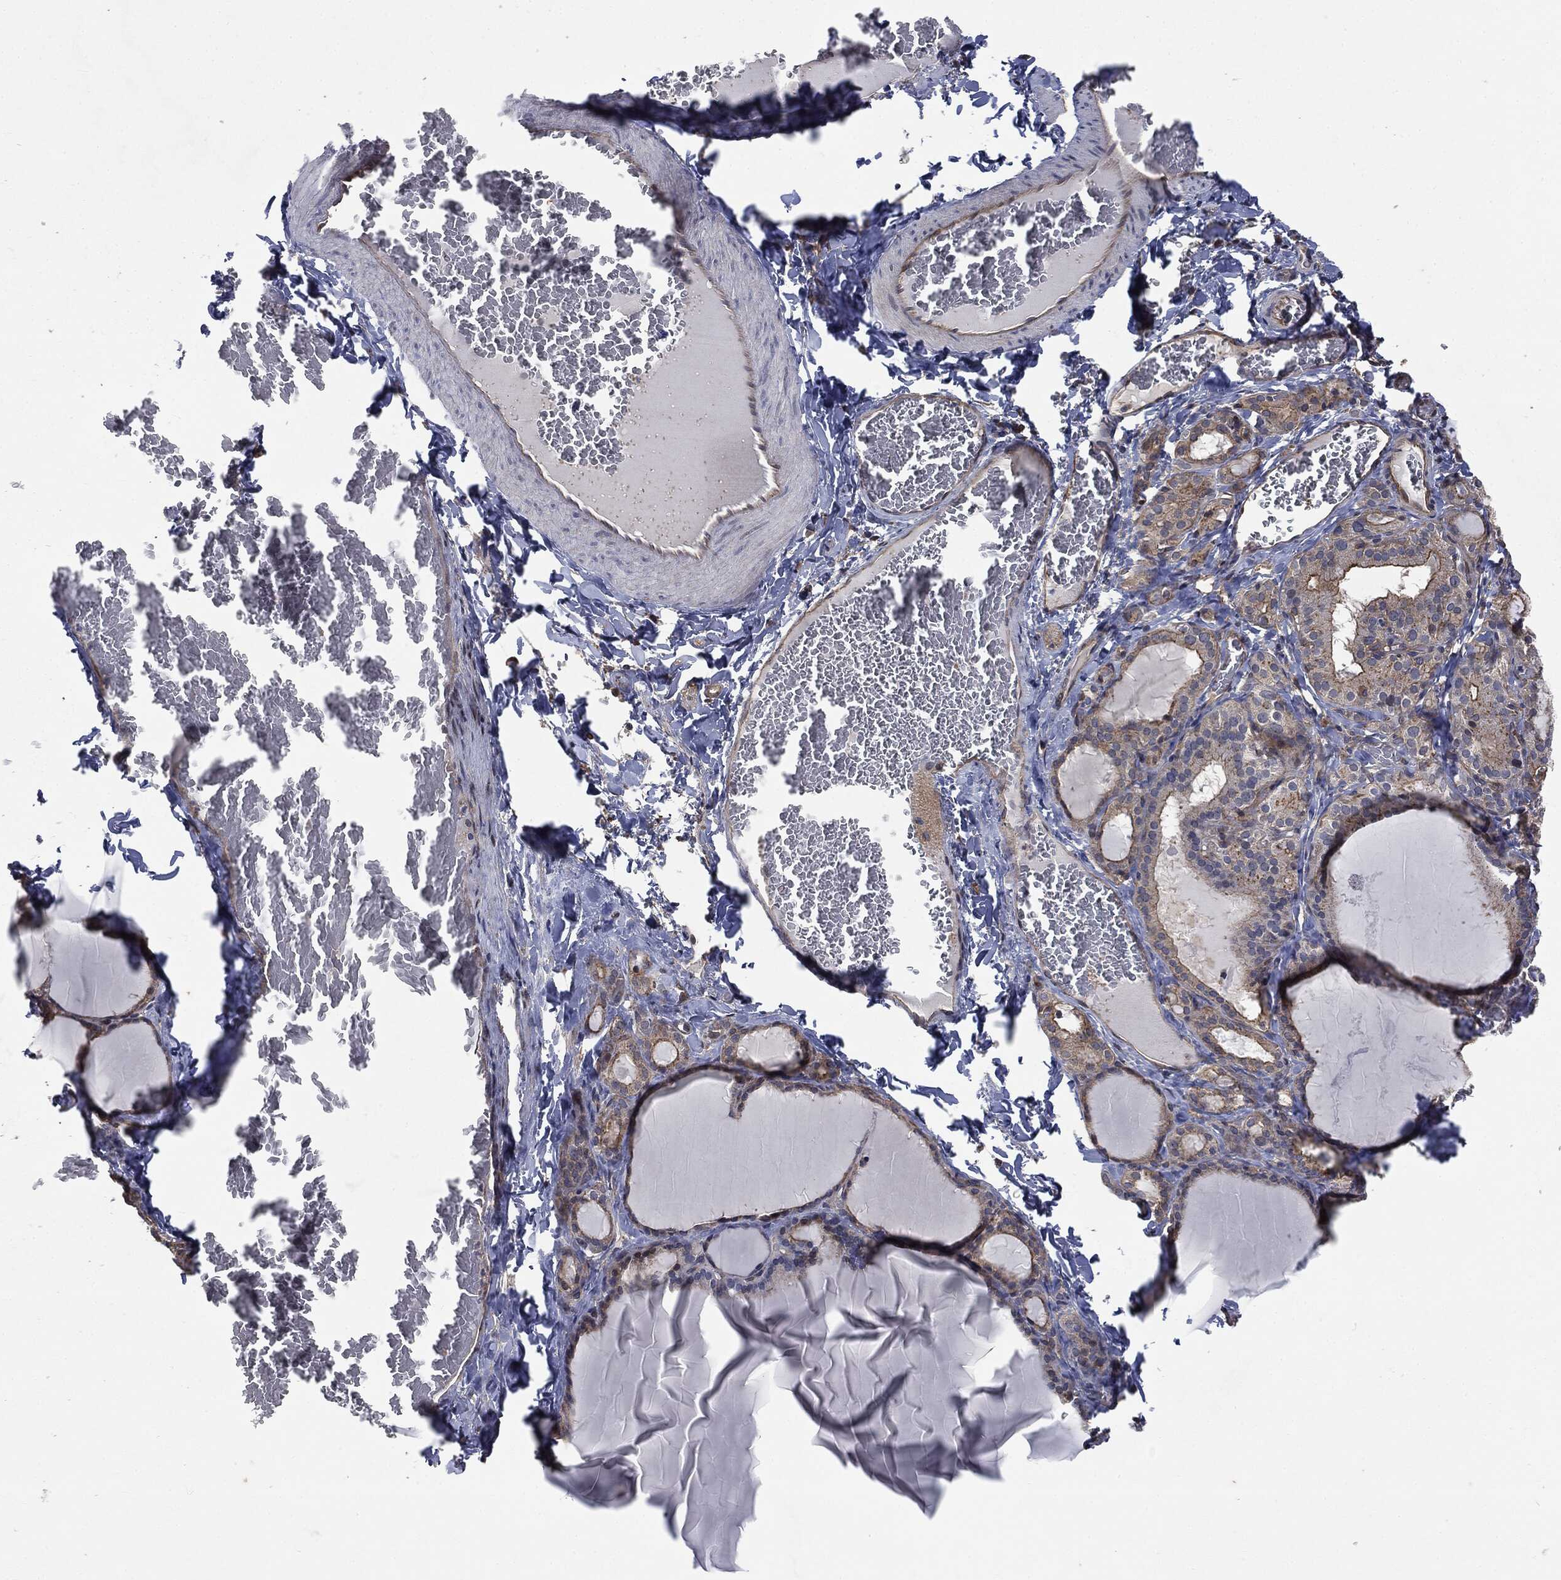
{"staining": {"intensity": "weak", "quantity": ">75%", "location": "cytoplasmic/membranous"}, "tissue": "thyroid gland", "cell_type": "Glandular cells", "image_type": "normal", "snomed": [{"axis": "morphology", "description": "Normal tissue, NOS"}, {"axis": "morphology", "description": "Hyperplasia, NOS"}, {"axis": "topography", "description": "Thyroid gland"}], "caption": "High-magnification brightfield microscopy of unremarkable thyroid gland stained with DAB (3,3'-diaminobenzidine) (brown) and counterstained with hematoxylin (blue). glandular cells exhibit weak cytoplasmic/membranous staining is appreciated in approximately>75% of cells. (Brightfield microscopy of DAB IHC at high magnification).", "gene": "EPS15L1", "patient": {"sex": "female", "age": 27}}